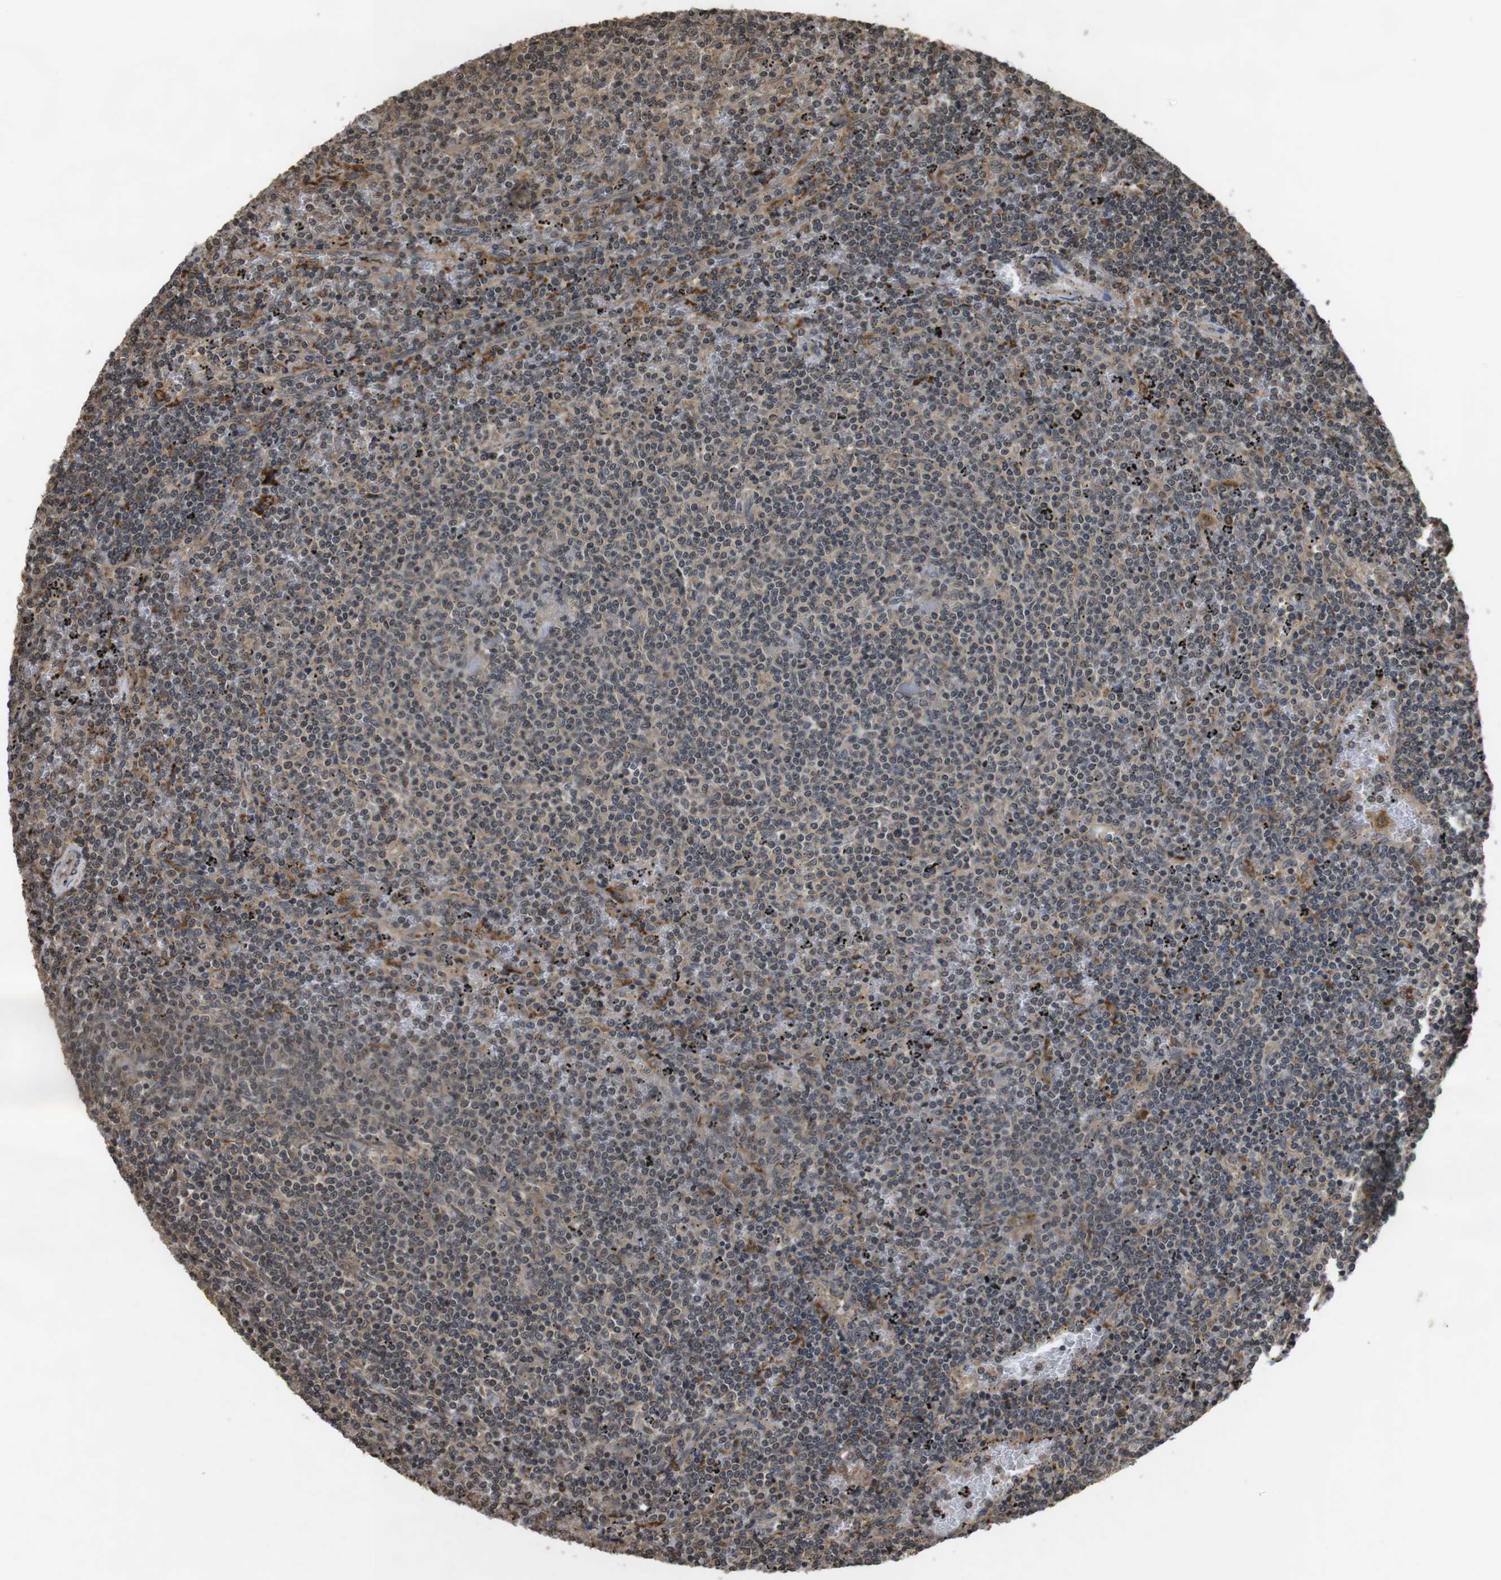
{"staining": {"intensity": "weak", "quantity": "<25%", "location": "cytoplasmic/membranous"}, "tissue": "lymphoma", "cell_type": "Tumor cells", "image_type": "cancer", "snomed": [{"axis": "morphology", "description": "Malignant lymphoma, non-Hodgkin's type, Low grade"}, {"axis": "topography", "description": "Spleen"}], "caption": "The IHC image has no significant positivity in tumor cells of lymphoma tissue.", "gene": "FZD10", "patient": {"sex": "female", "age": 50}}